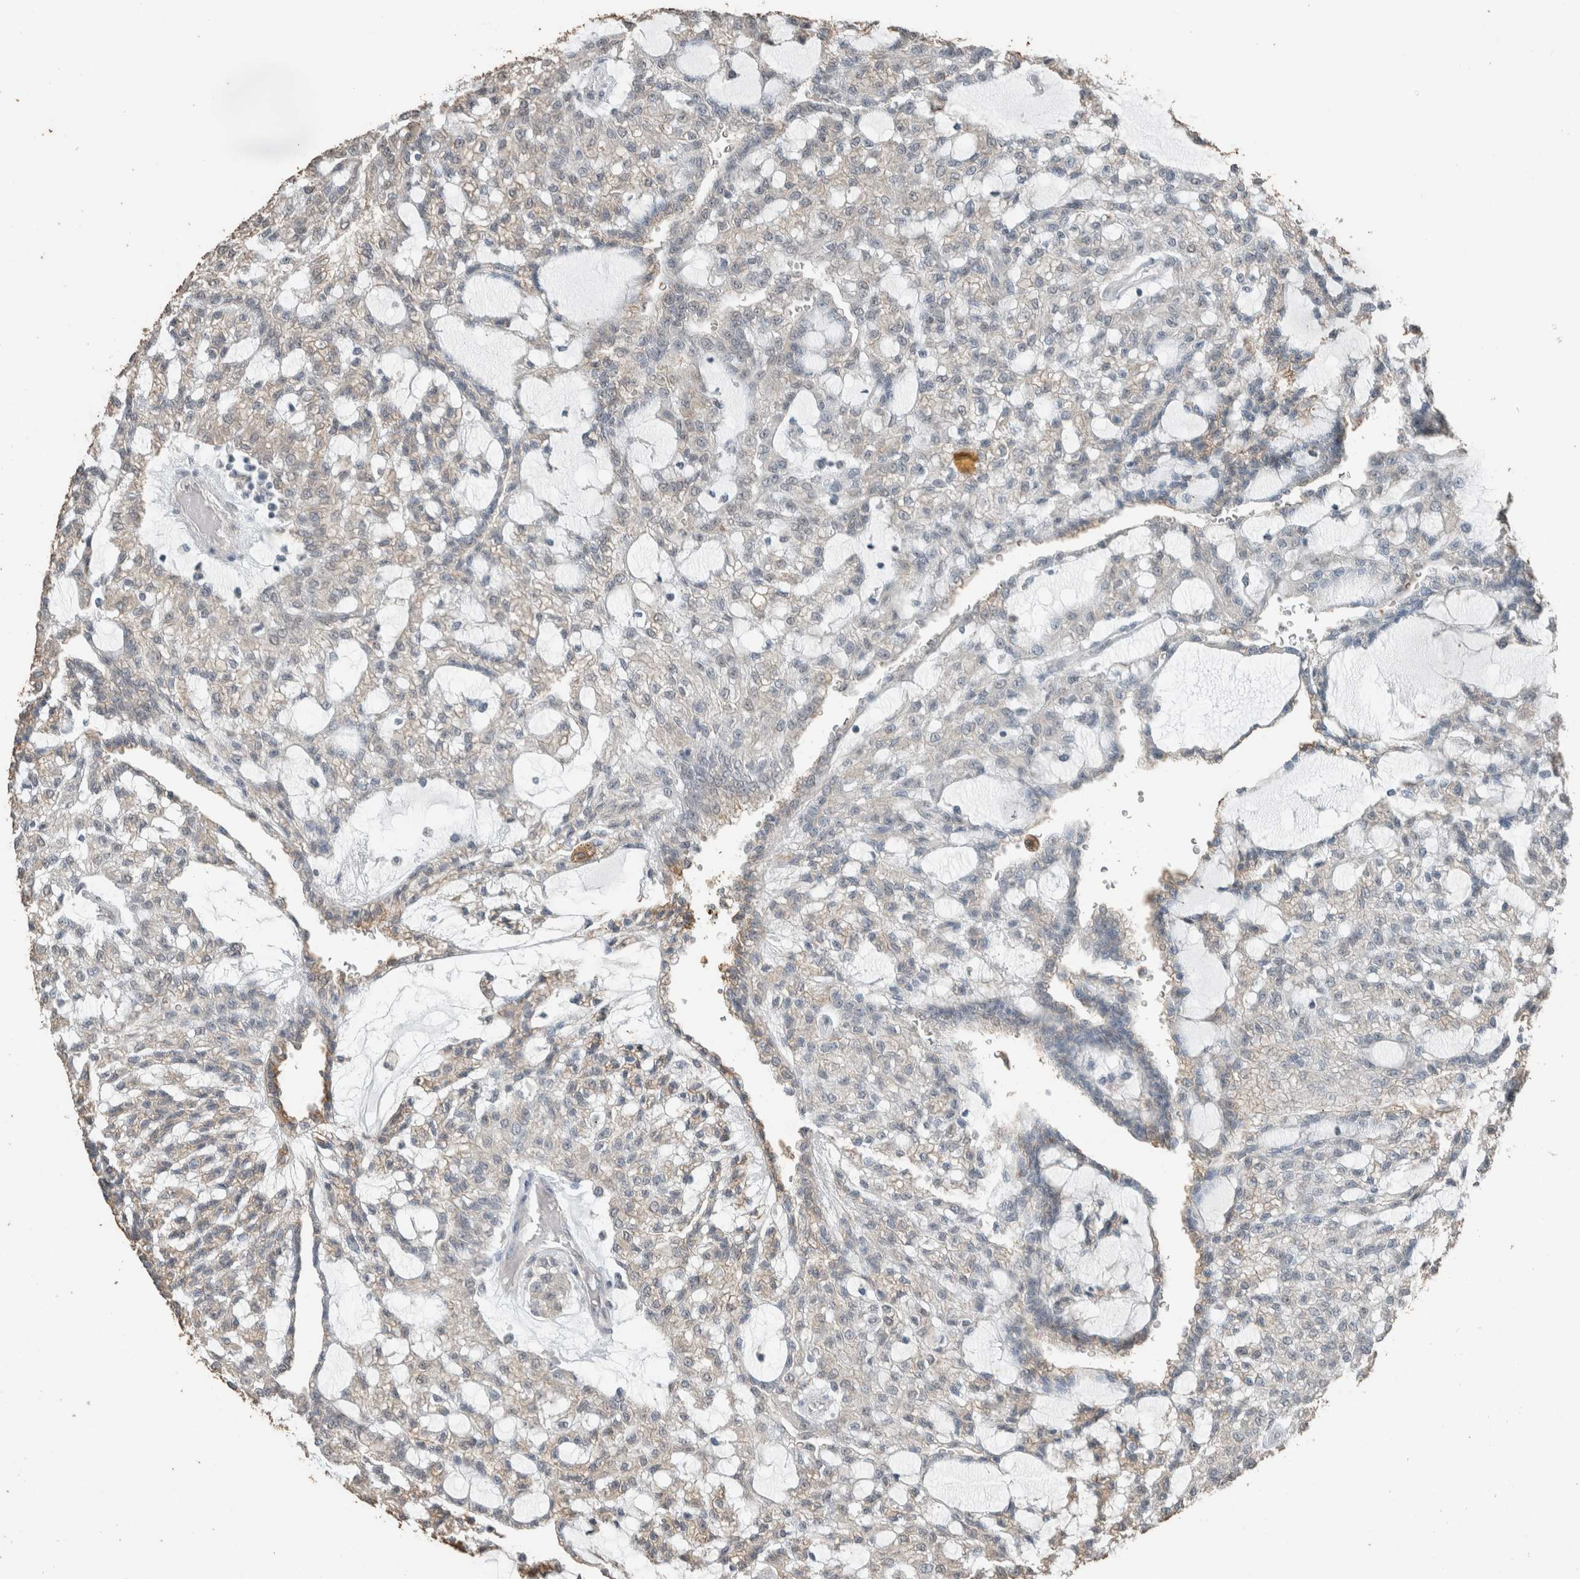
{"staining": {"intensity": "weak", "quantity": "<25%", "location": "cytoplasmic/membranous"}, "tissue": "renal cancer", "cell_type": "Tumor cells", "image_type": "cancer", "snomed": [{"axis": "morphology", "description": "Adenocarcinoma, NOS"}, {"axis": "topography", "description": "Kidney"}], "caption": "Human adenocarcinoma (renal) stained for a protein using immunohistochemistry (IHC) reveals no positivity in tumor cells.", "gene": "ACVR2B", "patient": {"sex": "male", "age": 63}}